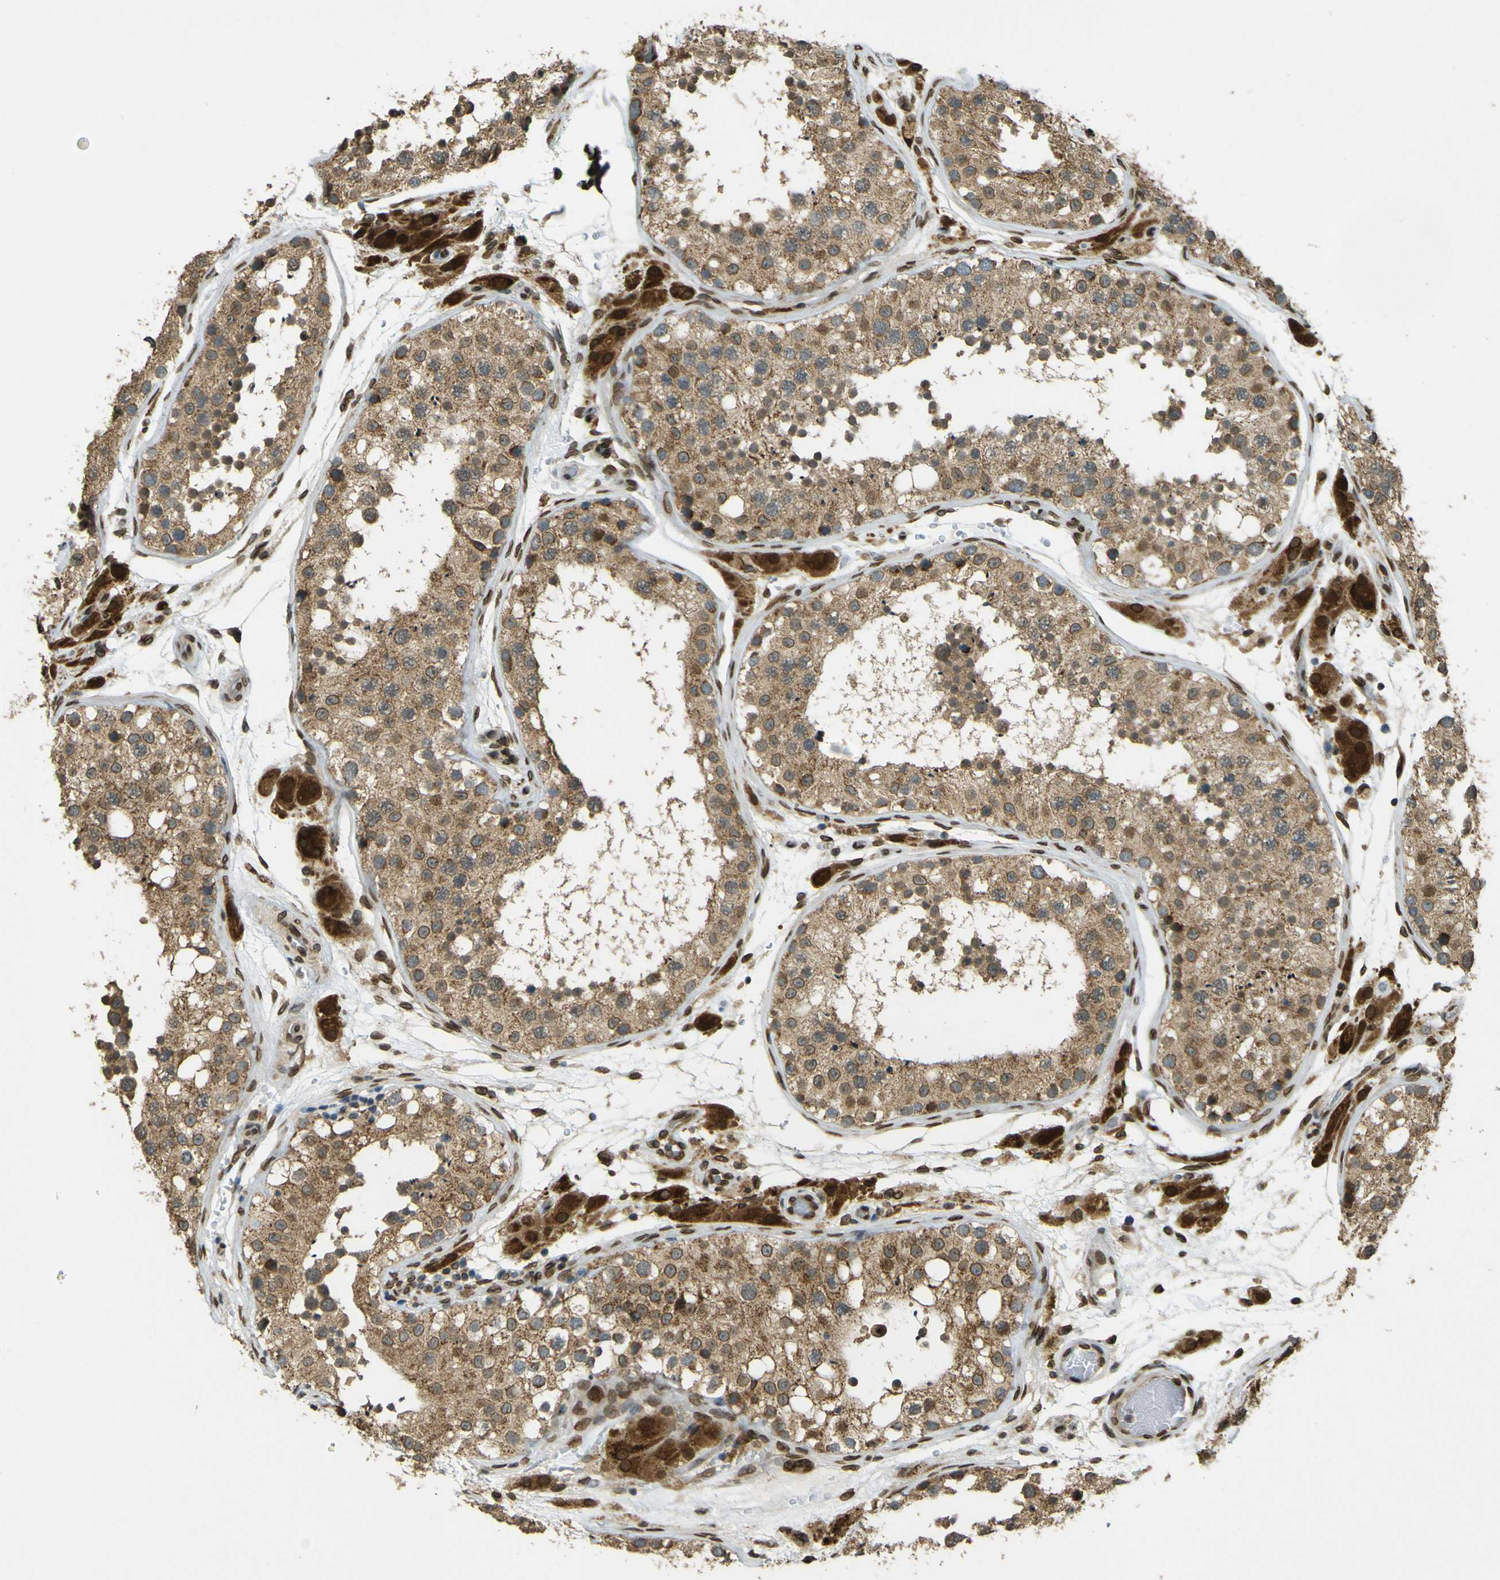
{"staining": {"intensity": "moderate", "quantity": ">75%", "location": "cytoplasmic/membranous"}, "tissue": "testis", "cell_type": "Cells in seminiferous ducts", "image_type": "normal", "snomed": [{"axis": "morphology", "description": "Normal tissue, NOS"}, {"axis": "topography", "description": "Testis"}], "caption": "Immunohistochemistry (IHC) (DAB (3,3'-diaminobenzidine)) staining of normal human testis exhibits moderate cytoplasmic/membranous protein staining in about >75% of cells in seminiferous ducts. (brown staining indicates protein expression, while blue staining denotes nuclei).", "gene": "GALNT1", "patient": {"sex": "male", "age": 26}}